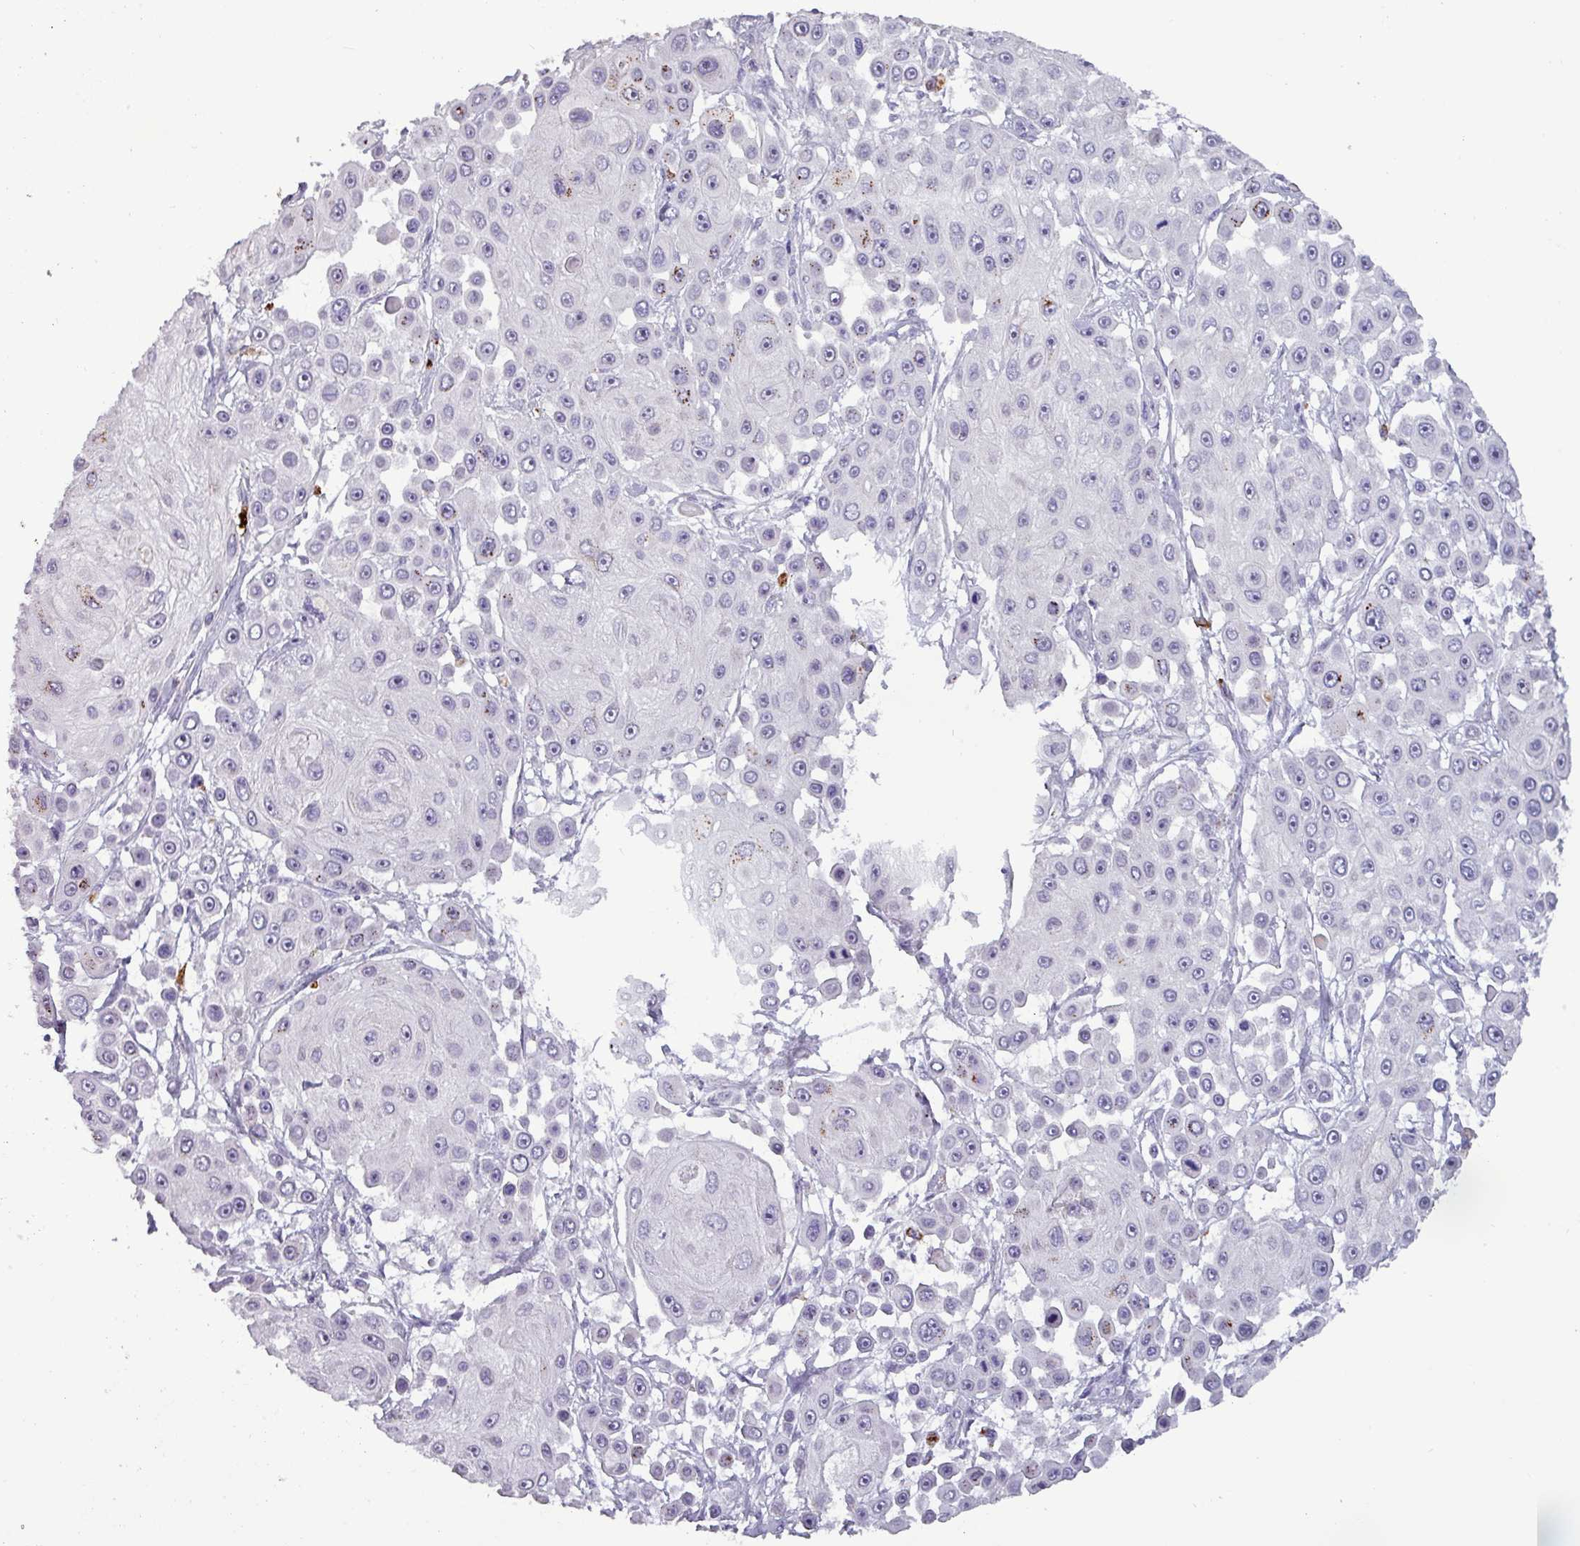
{"staining": {"intensity": "strong", "quantity": "<25%", "location": "cytoplasmic/membranous"}, "tissue": "skin cancer", "cell_type": "Tumor cells", "image_type": "cancer", "snomed": [{"axis": "morphology", "description": "Squamous cell carcinoma, NOS"}, {"axis": "topography", "description": "Skin"}], "caption": "A medium amount of strong cytoplasmic/membranous expression is identified in approximately <25% of tumor cells in skin cancer tissue.", "gene": "PLIN2", "patient": {"sex": "male", "age": 67}}